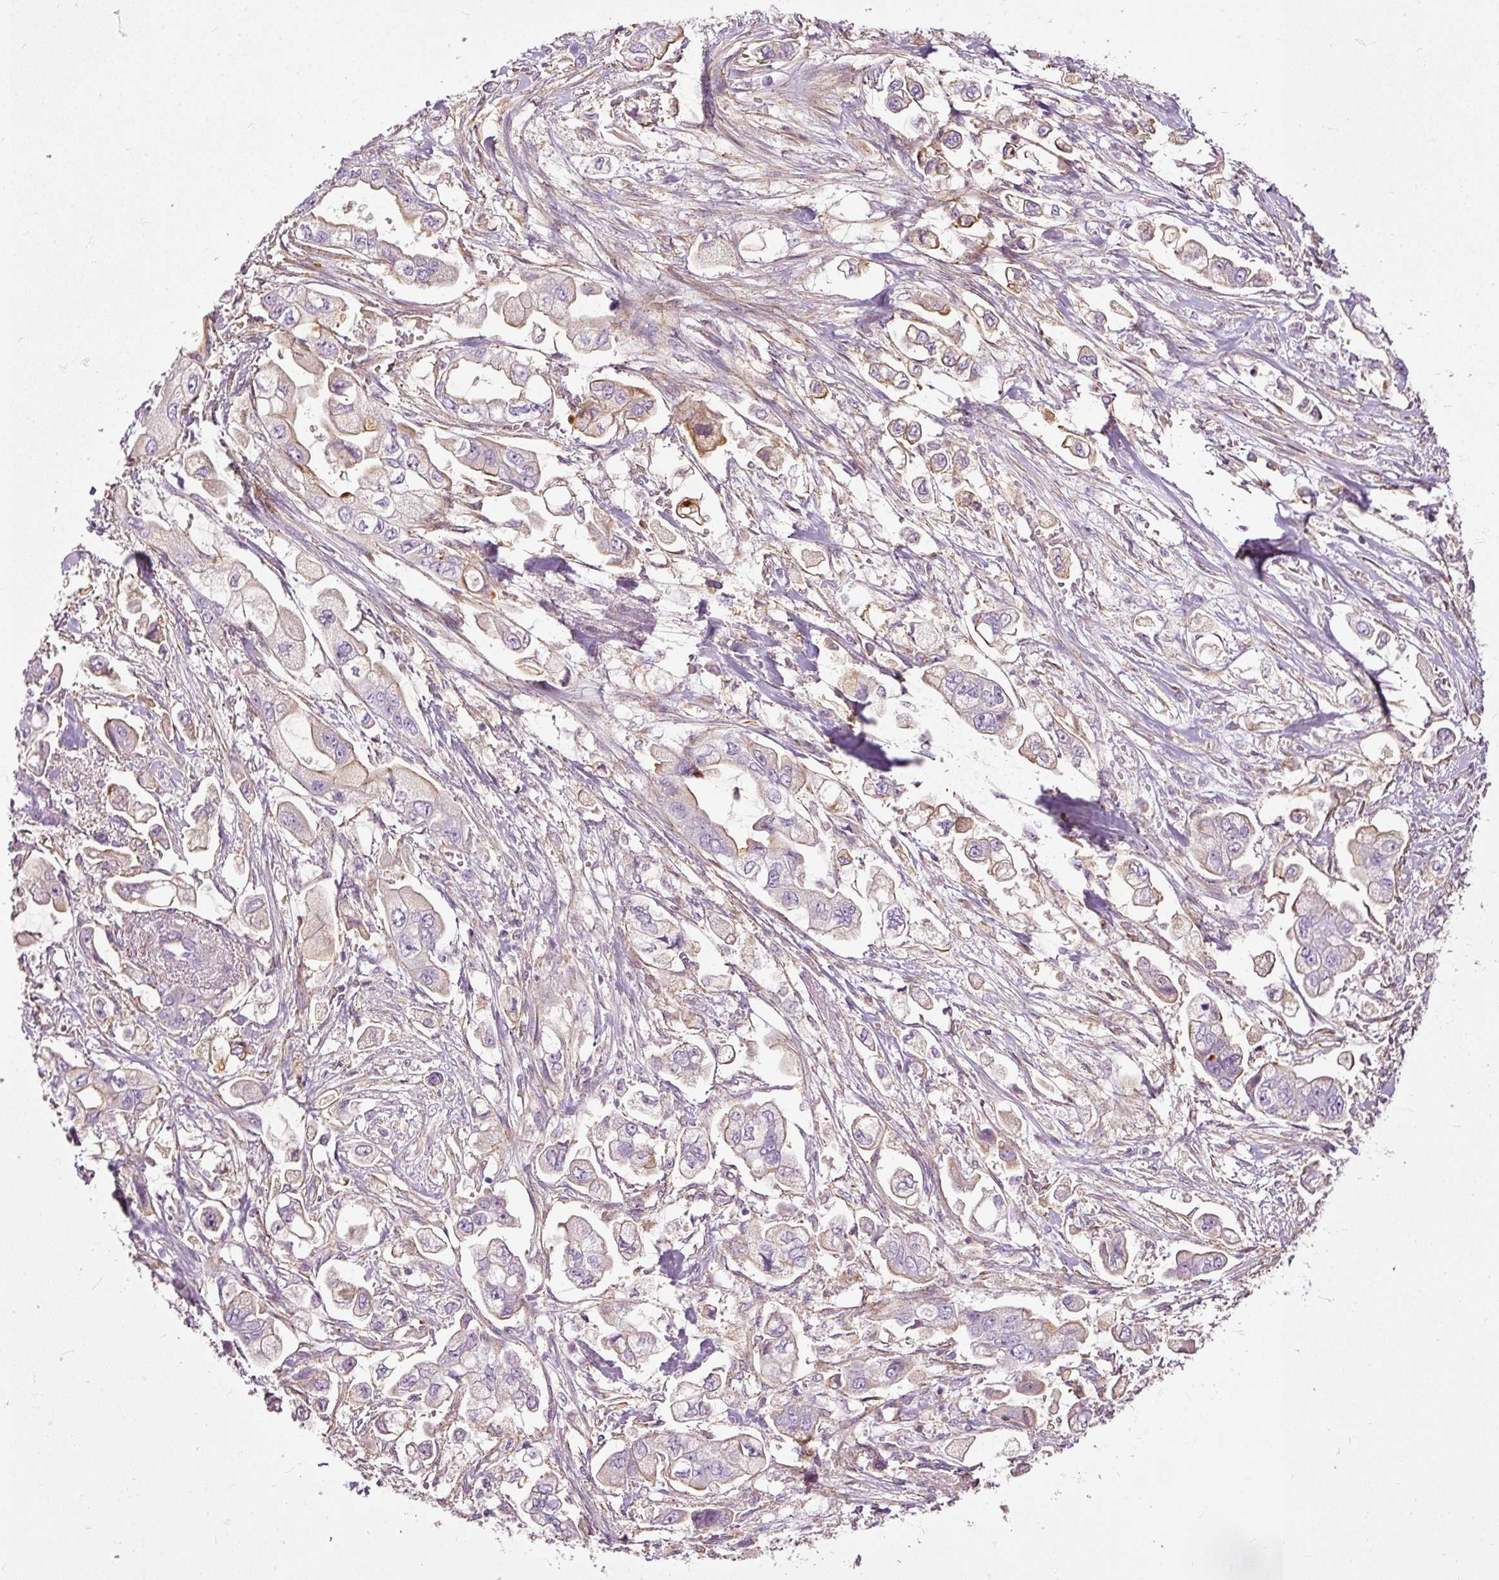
{"staining": {"intensity": "weak", "quantity": "<25%", "location": "cytoplasmic/membranous"}, "tissue": "stomach cancer", "cell_type": "Tumor cells", "image_type": "cancer", "snomed": [{"axis": "morphology", "description": "Adenocarcinoma, NOS"}, {"axis": "topography", "description": "Stomach"}], "caption": "Adenocarcinoma (stomach) was stained to show a protein in brown. There is no significant staining in tumor cells.", "gene": "PAQR9", "patient": {"sex": "male", "age": 62}}